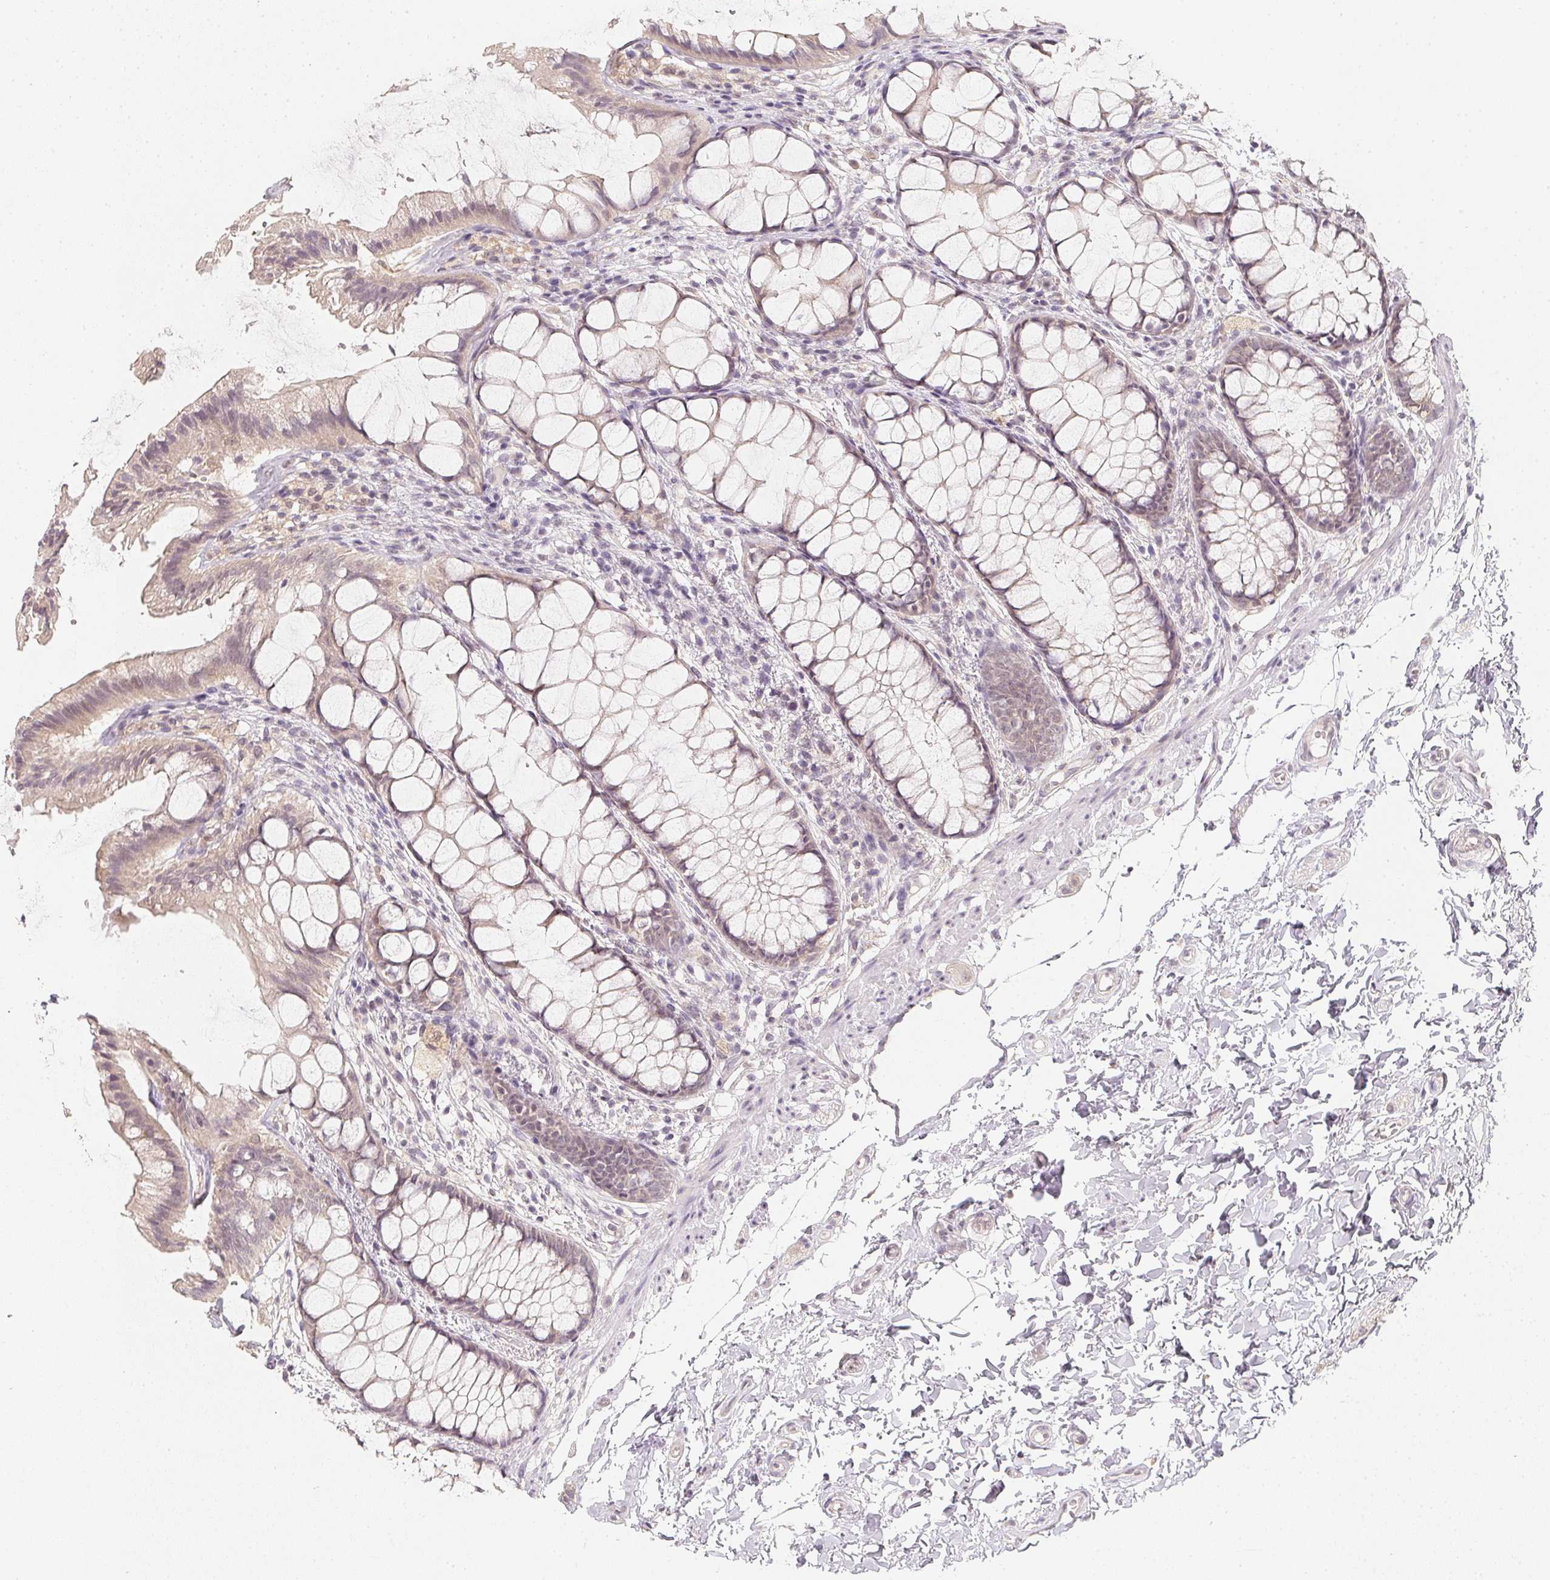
{"staining": {"intensity": "weak", "quantity": "25%-75%", "location": "cytoplasmic/membranous"}, "tissue": "rectum", "cell_type": "Glandular cells", "image_type": "normal", "snomed": [{"axis": "morphology", "description": "Normal tissue, NOS"}, {"axis": "topography", "description": "Rectum"}], "caption": "There is low levels of weak cytoplasmic/membranous expression in glandular cells of normal rectum, as demonstrated by immunohistochemical staining (brown color).", "gene": "SOAT1", "patient": {"sex": "female", "age": 62}}